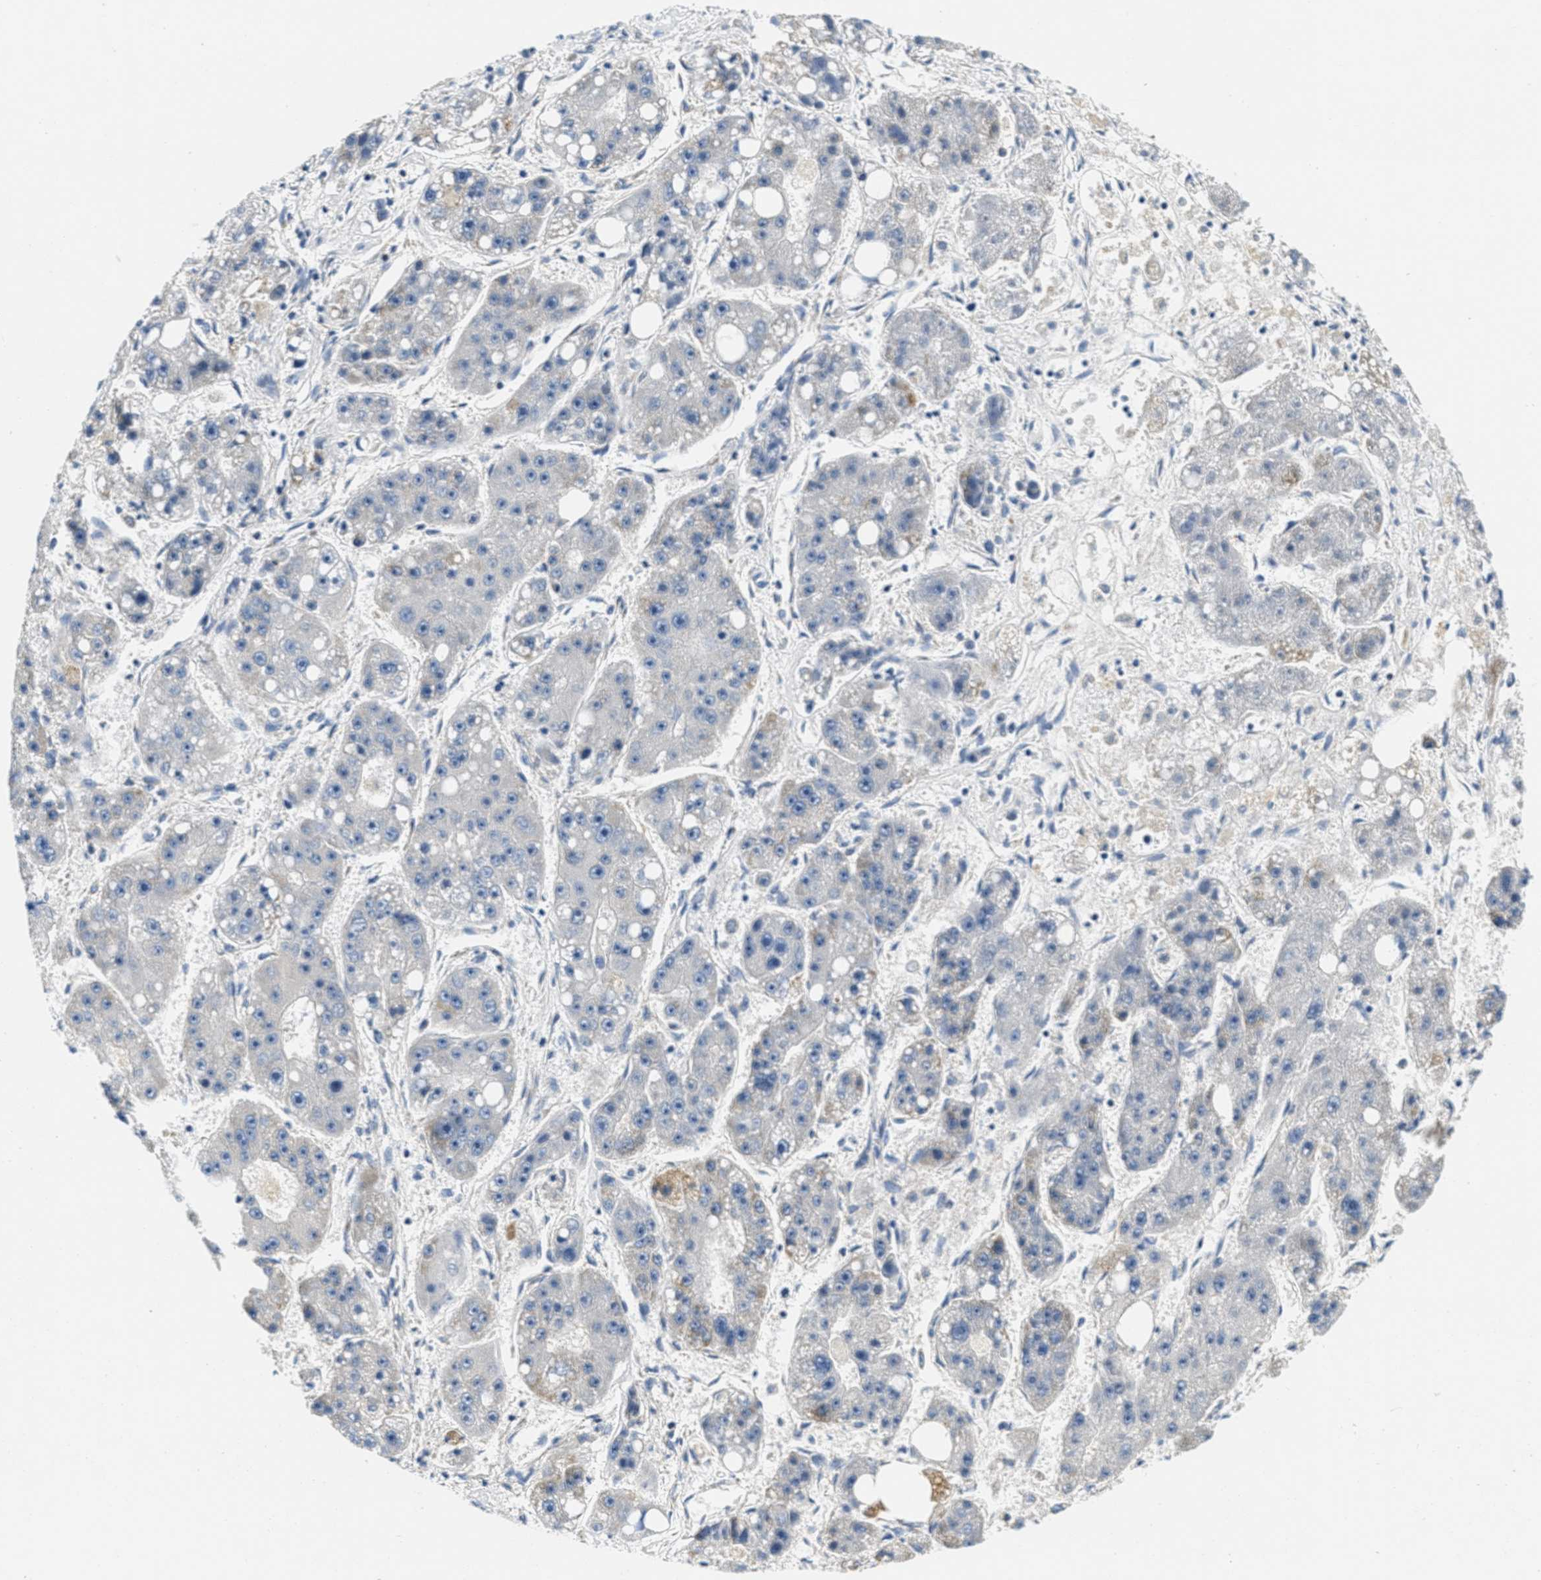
{"staining": {"intensity": "negative", "quantity": "none", "location": "none"}, "tissue": "liver cancer", "cell_type": "Tumor cells", "image_type": "cancer", "snomed": [{"axis": "morphology", "description": "Carcinoma, Hepatocellular, NOS"}, {"axis": "topography", "description": "Liver"}], "caption": "There is no significant expression in tumor cells of liver cancer (hepatocellular carcinoma).", "gene": "CA4", "patient": {"sex": "female", "age": 61}}